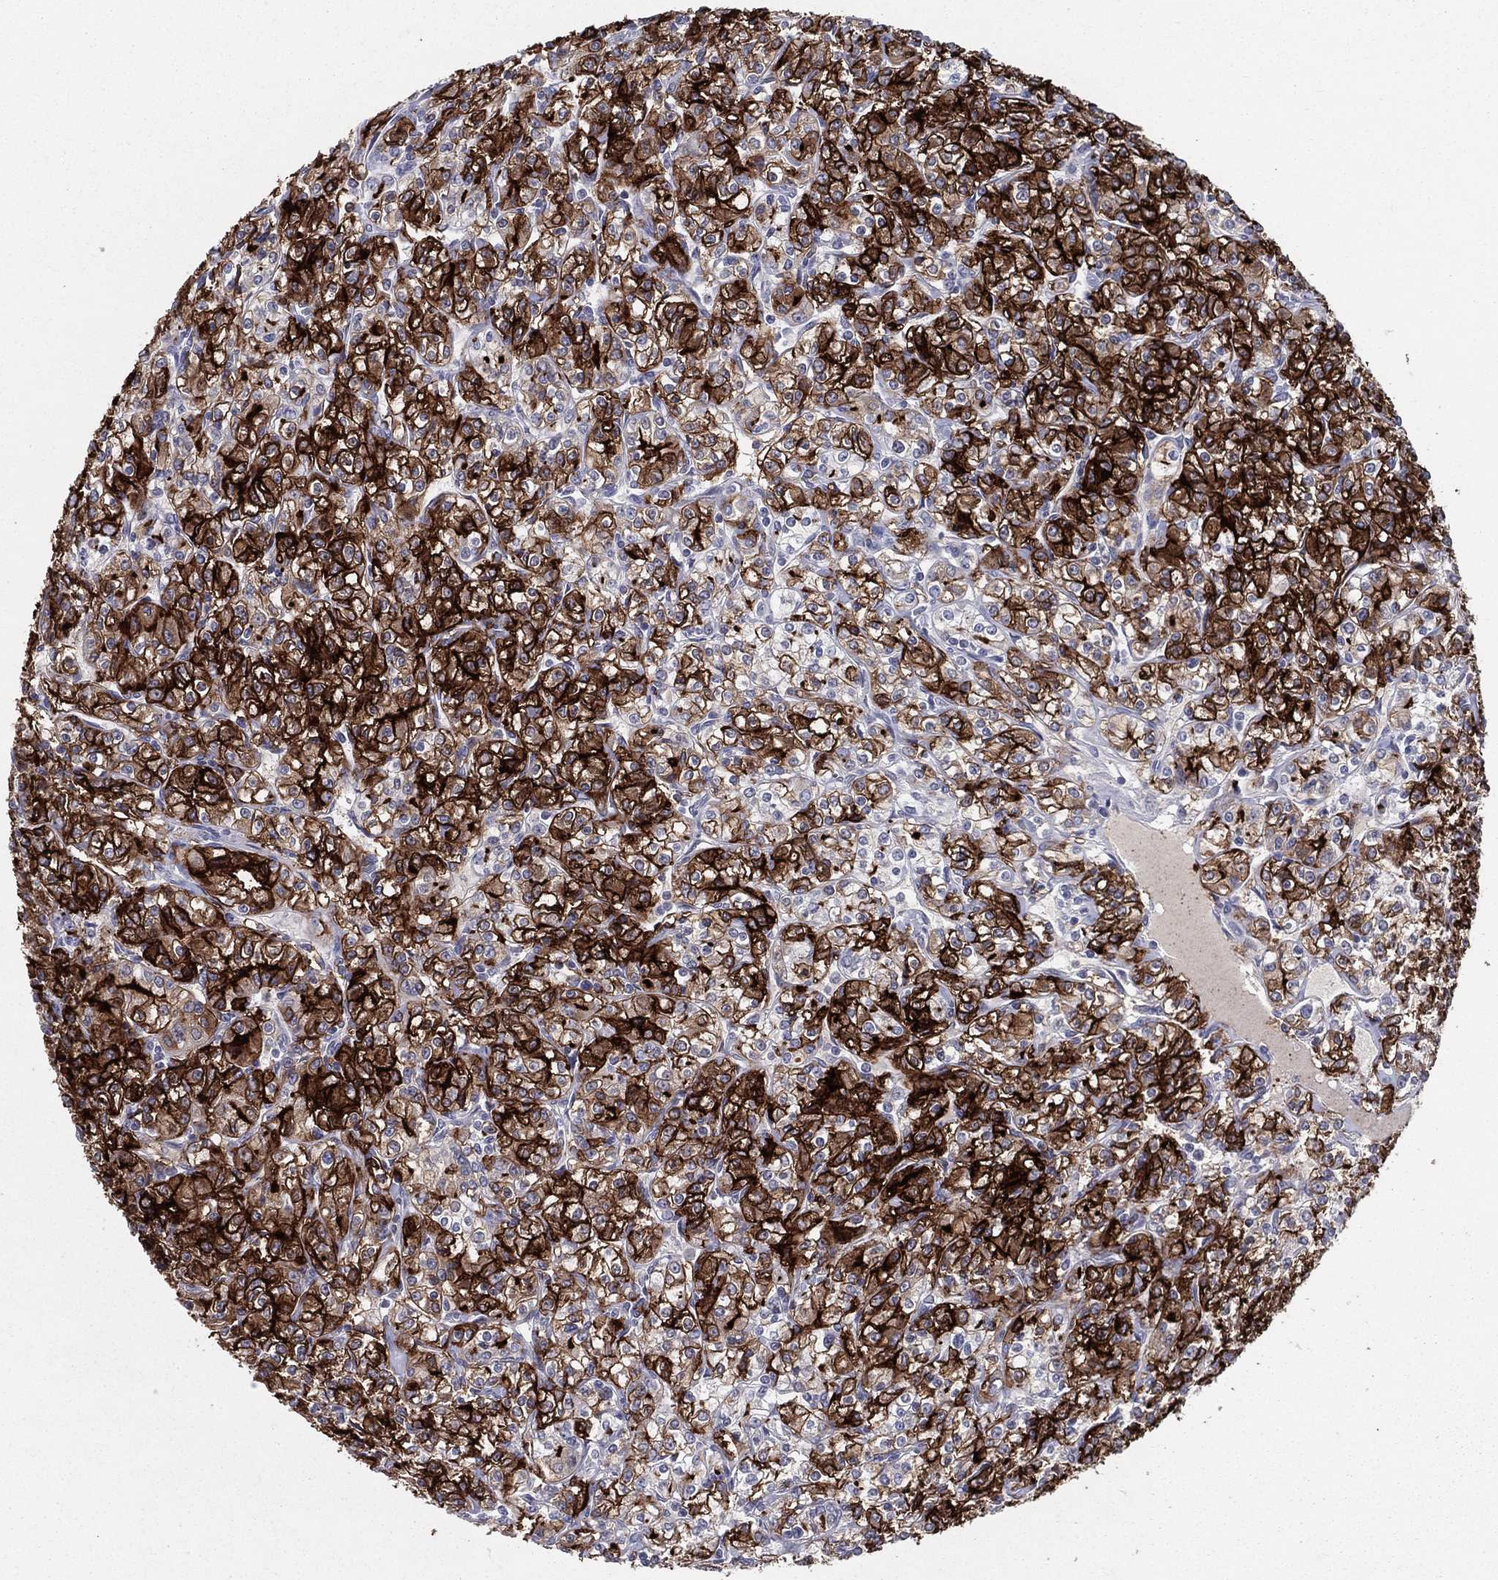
{"staining": {"intensity": "strong", "quantity": "25%-75%", "location": "cytoplasmic/membranous"}, "tissue": "renal cancer", "cell_type": "Tumor cells", "image_type": "cancer", "snomed": [{"axis": "morphology", "description": "Adenocarcinoma, NOS"}, {"axis": "topography", "description": "Kidney"}], "caption": "IHC image of neoplastic tissue: human renal cancer (adenocarcinoma) stained using immunohistochemistry displays high levels of strong protein expression localized specifically in the cytoplasmic/membranous of tumor cells, appearing as a cytoplasmic/membranous brown color.", "gene": "ACE2", "patient": {"sex": "male", "age": 77}}